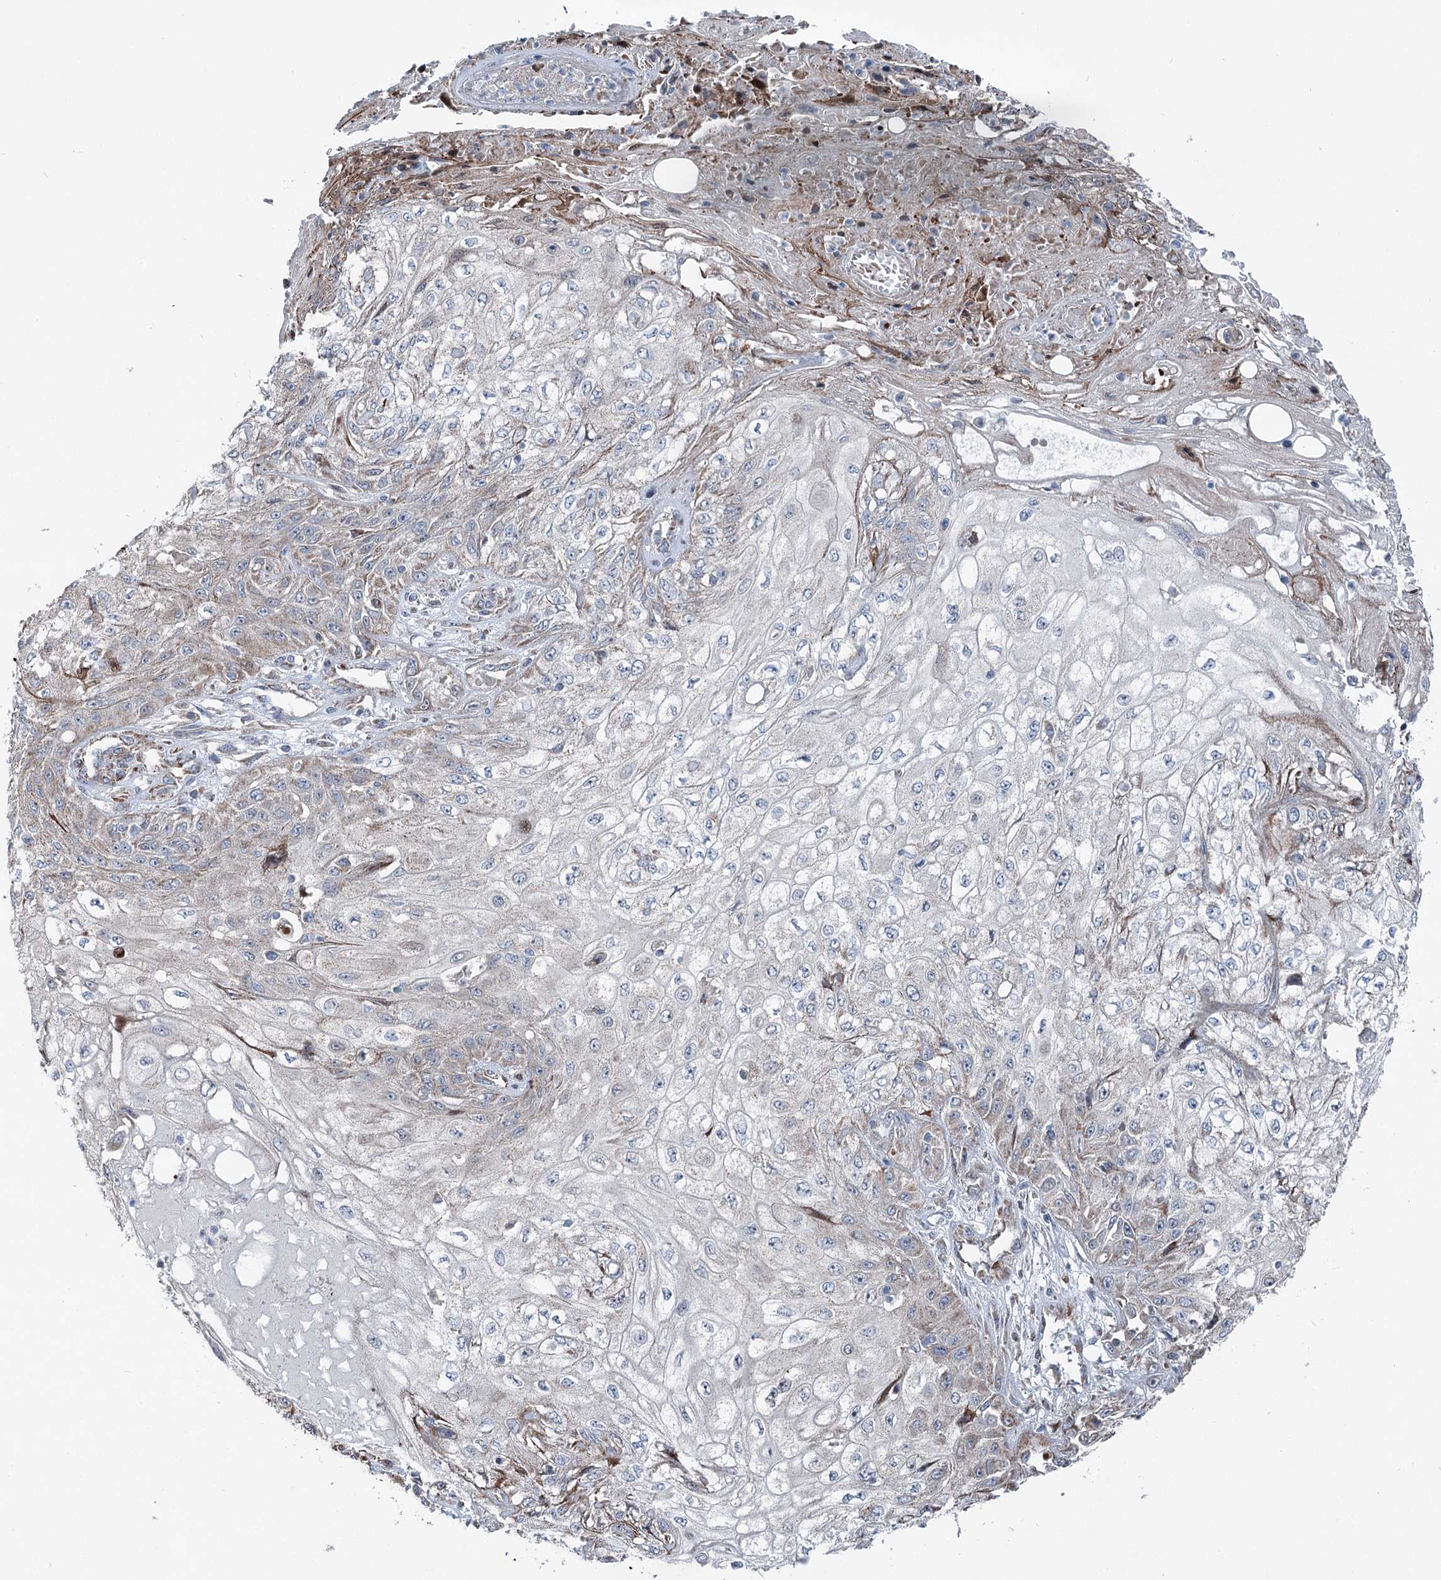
{"staining": {"intensity": "moderate", "quantity": "<25%", "location": "cytoplasmic/membranous"}, "tissue": "skin cancer", "cell_type": "Tumor cells", "image_type": "cancer", "snomed": [{"axis": "morphology", "description": "Squamous cell carcinoma, NOS"}, {"axis": "morphology", "description": "Squamous cell carcinoma, metastatic, NOS"}, {"axis": "topography", "description": "Skin"}, {"axis": "topography", "description": "Lymph node"}], "caption": "Immunohistochemistry staining of squamous cell carcinoma (skin), which reveals low levels of moderate cytoplasmic/membranous expression in approximately <25% of tumor cells indicating moderate cytoplasmic/membranous protein expression. The staining was performed using DAB (3,3'-diaminobenzidine) (brown) for protein detection and nuclei were counterstained in hematoxylin (blue).", "gene": "UCN3", "patient": {"sex": "male", "age": 75}}